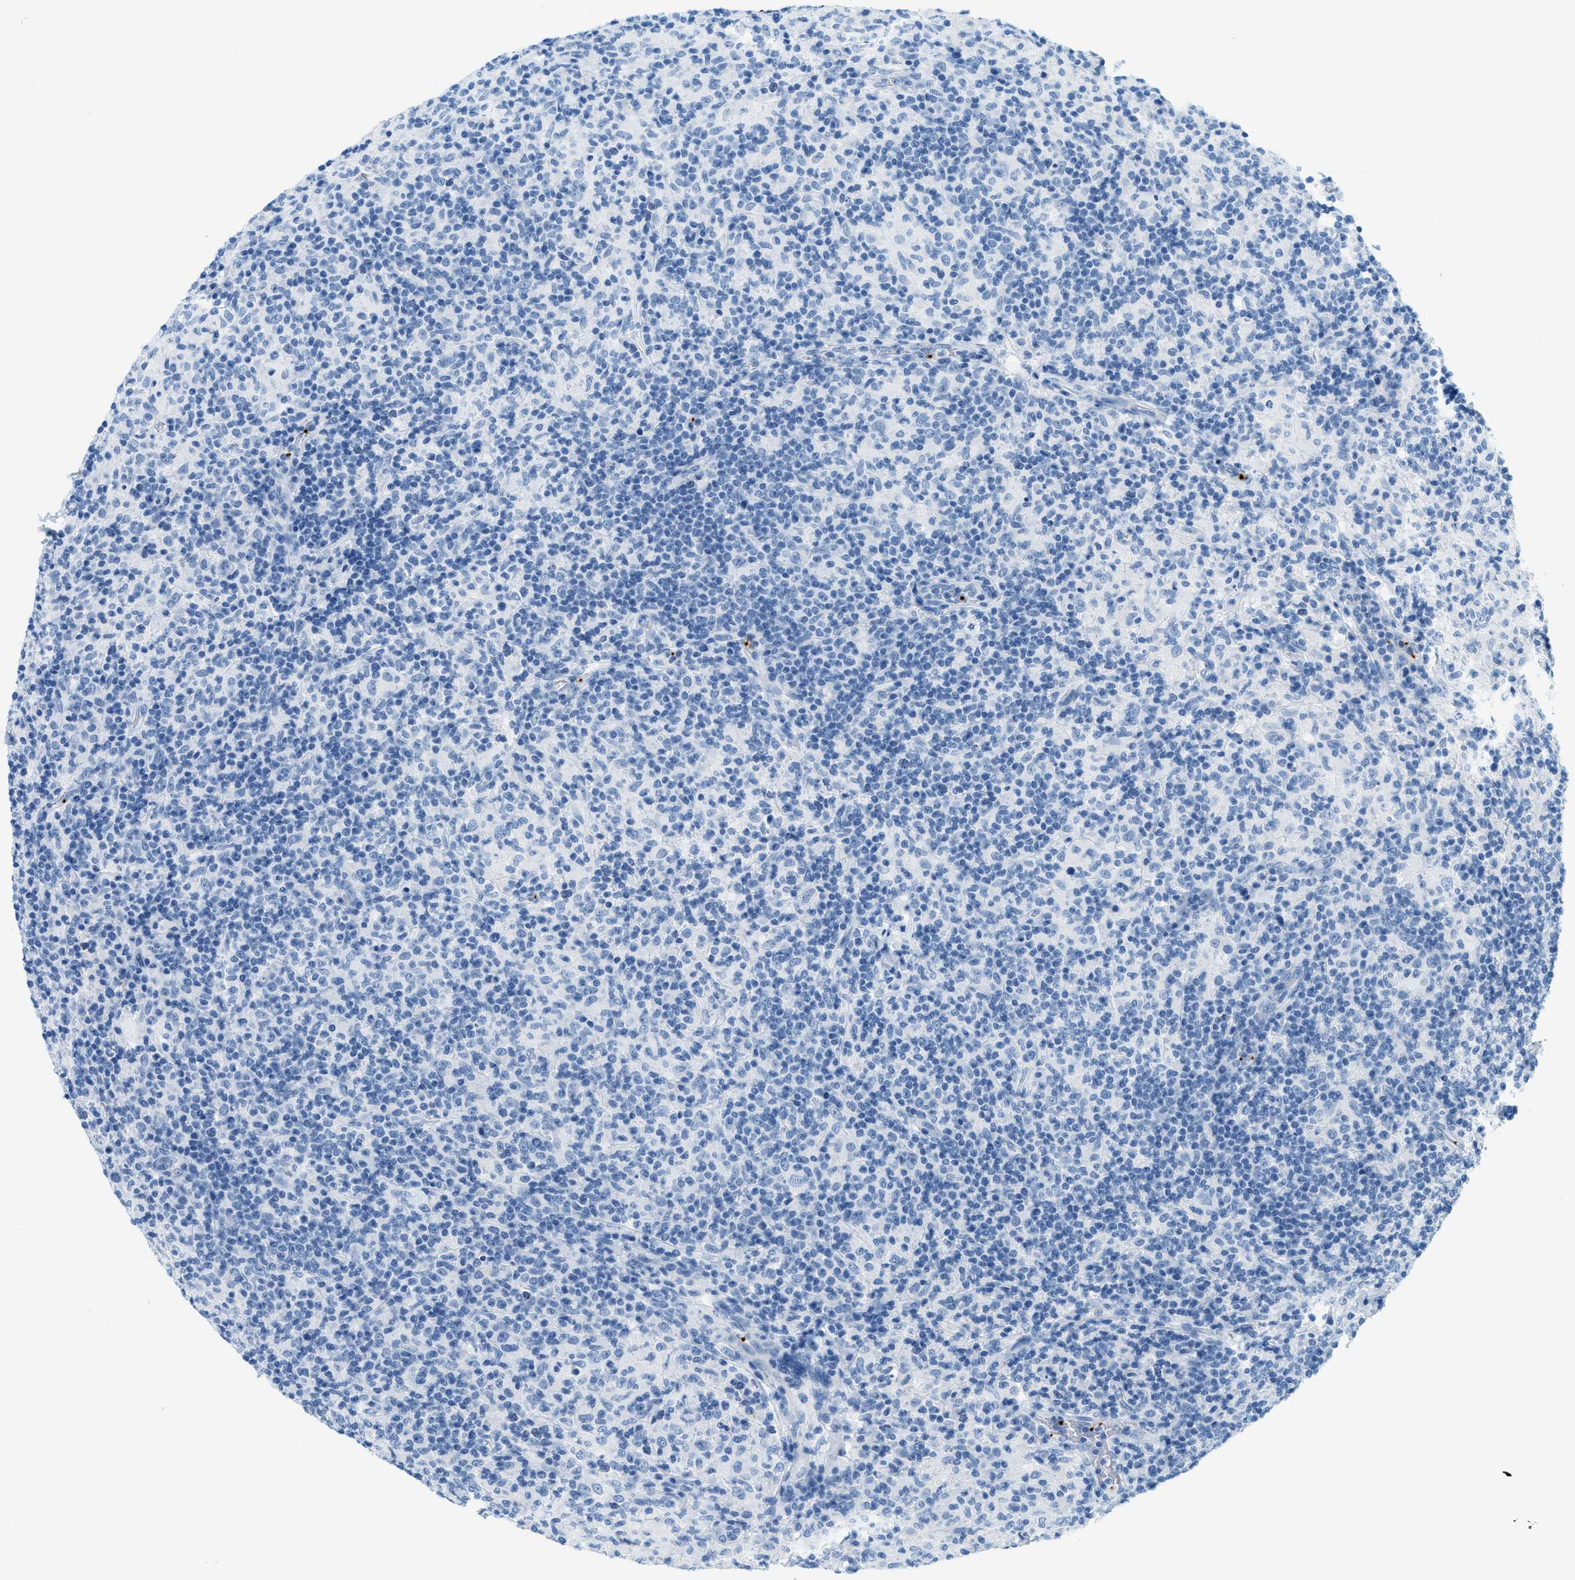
{"staining": {"intensity": "negative", "quantity": "none", "location": "none"}, "tissue": "lymphoma", "cell_type": "Tumor cells", "image_type": "cancer", "snomed": [{"axis": "morphology", "description": "Hodgkin's disease, NOS"}, {"axis": "topography", "description": "Lymph node"}], "caption": "IHC histopathology image of neoplastic tissue: human lymphoma stained with DAB shows no significant protein expression in tumor cells.", "gene": "PPBP", "patient": {"sex": "male", "age": 70}}